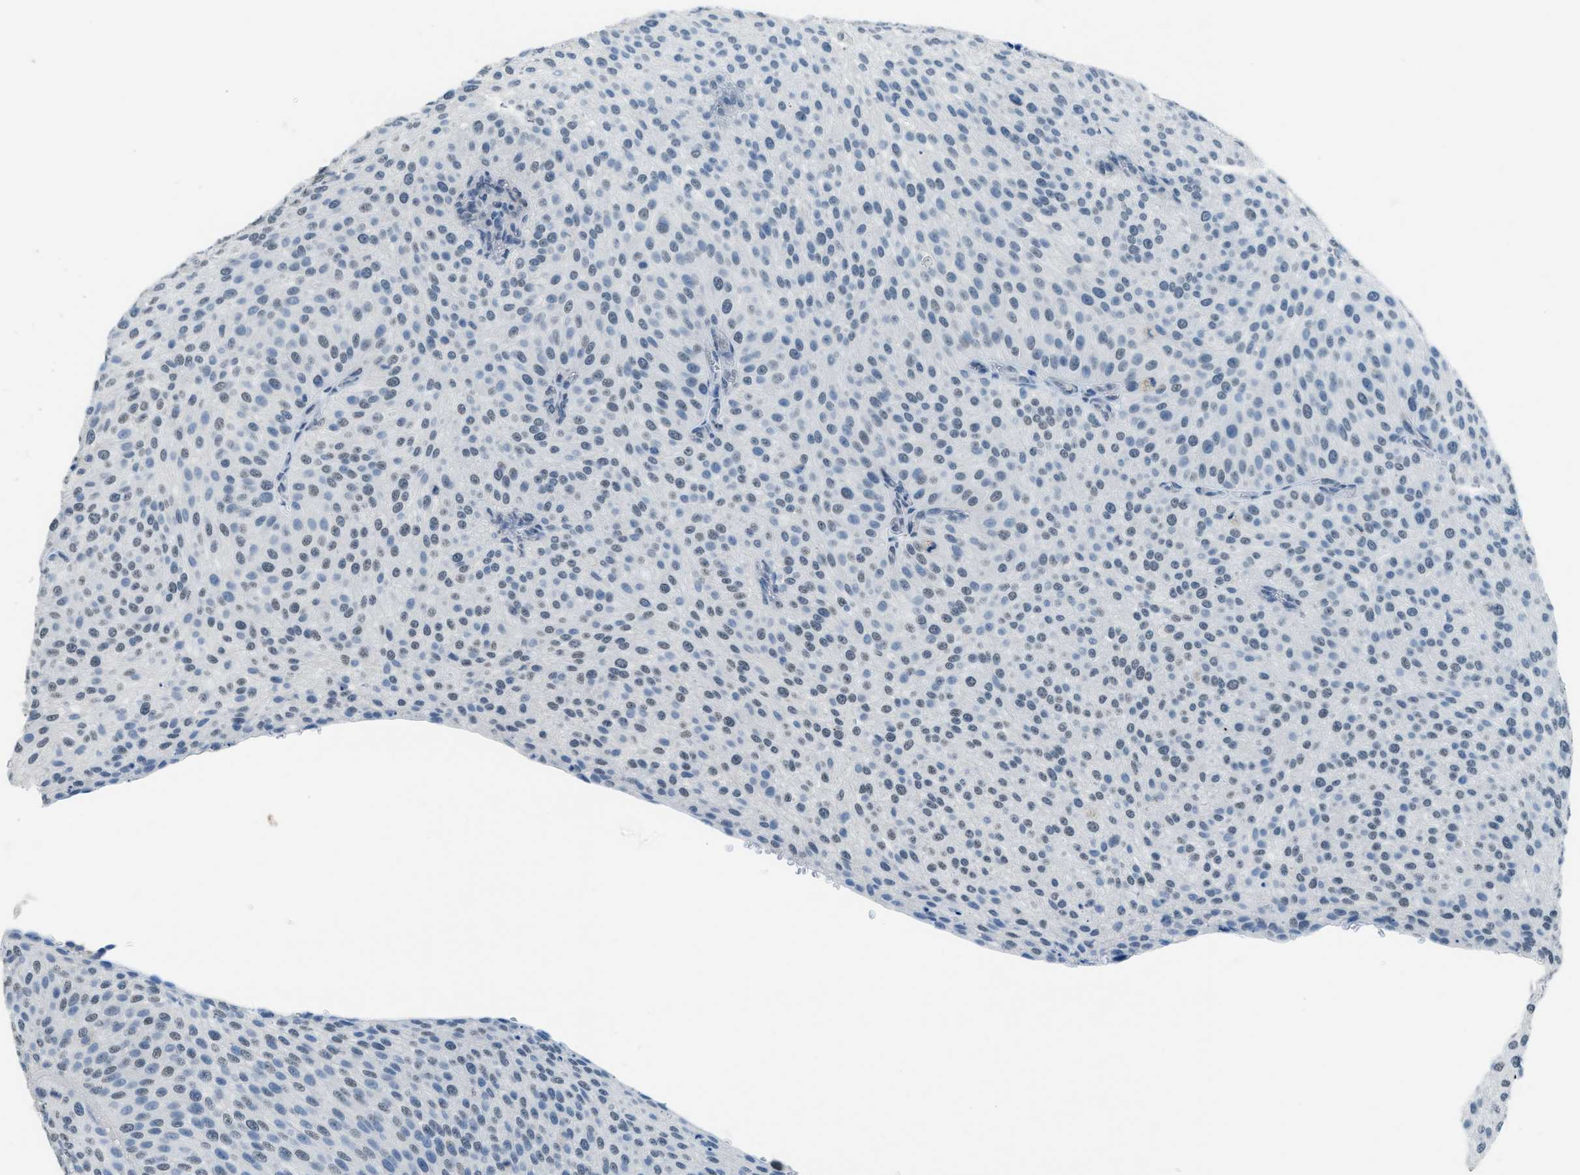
{"staining": {"intensity": "weak", "quantity": "<25%", "location": "nuclear"}, "tissue": "urothelial cancer", "cell_type": "Tumor cells", "image_type": "cancer", "snomed": [{"axis": "morphology", "description": "Urothelial carcinoma, Low grade"}, {"axis": "topography", "description": "Smooth muscle"}, {"axis": "topography", "description": "Urinary bladder"}], "caption": "Immunohistochemistry photomicrograph of neoplastic tissue: human low-grade urothelial carcinoma stained with DAB exhibits no significant protein expression in tumor cells.", "gene": "TTC13", "patient": {"sex": "male", "age": 60}}